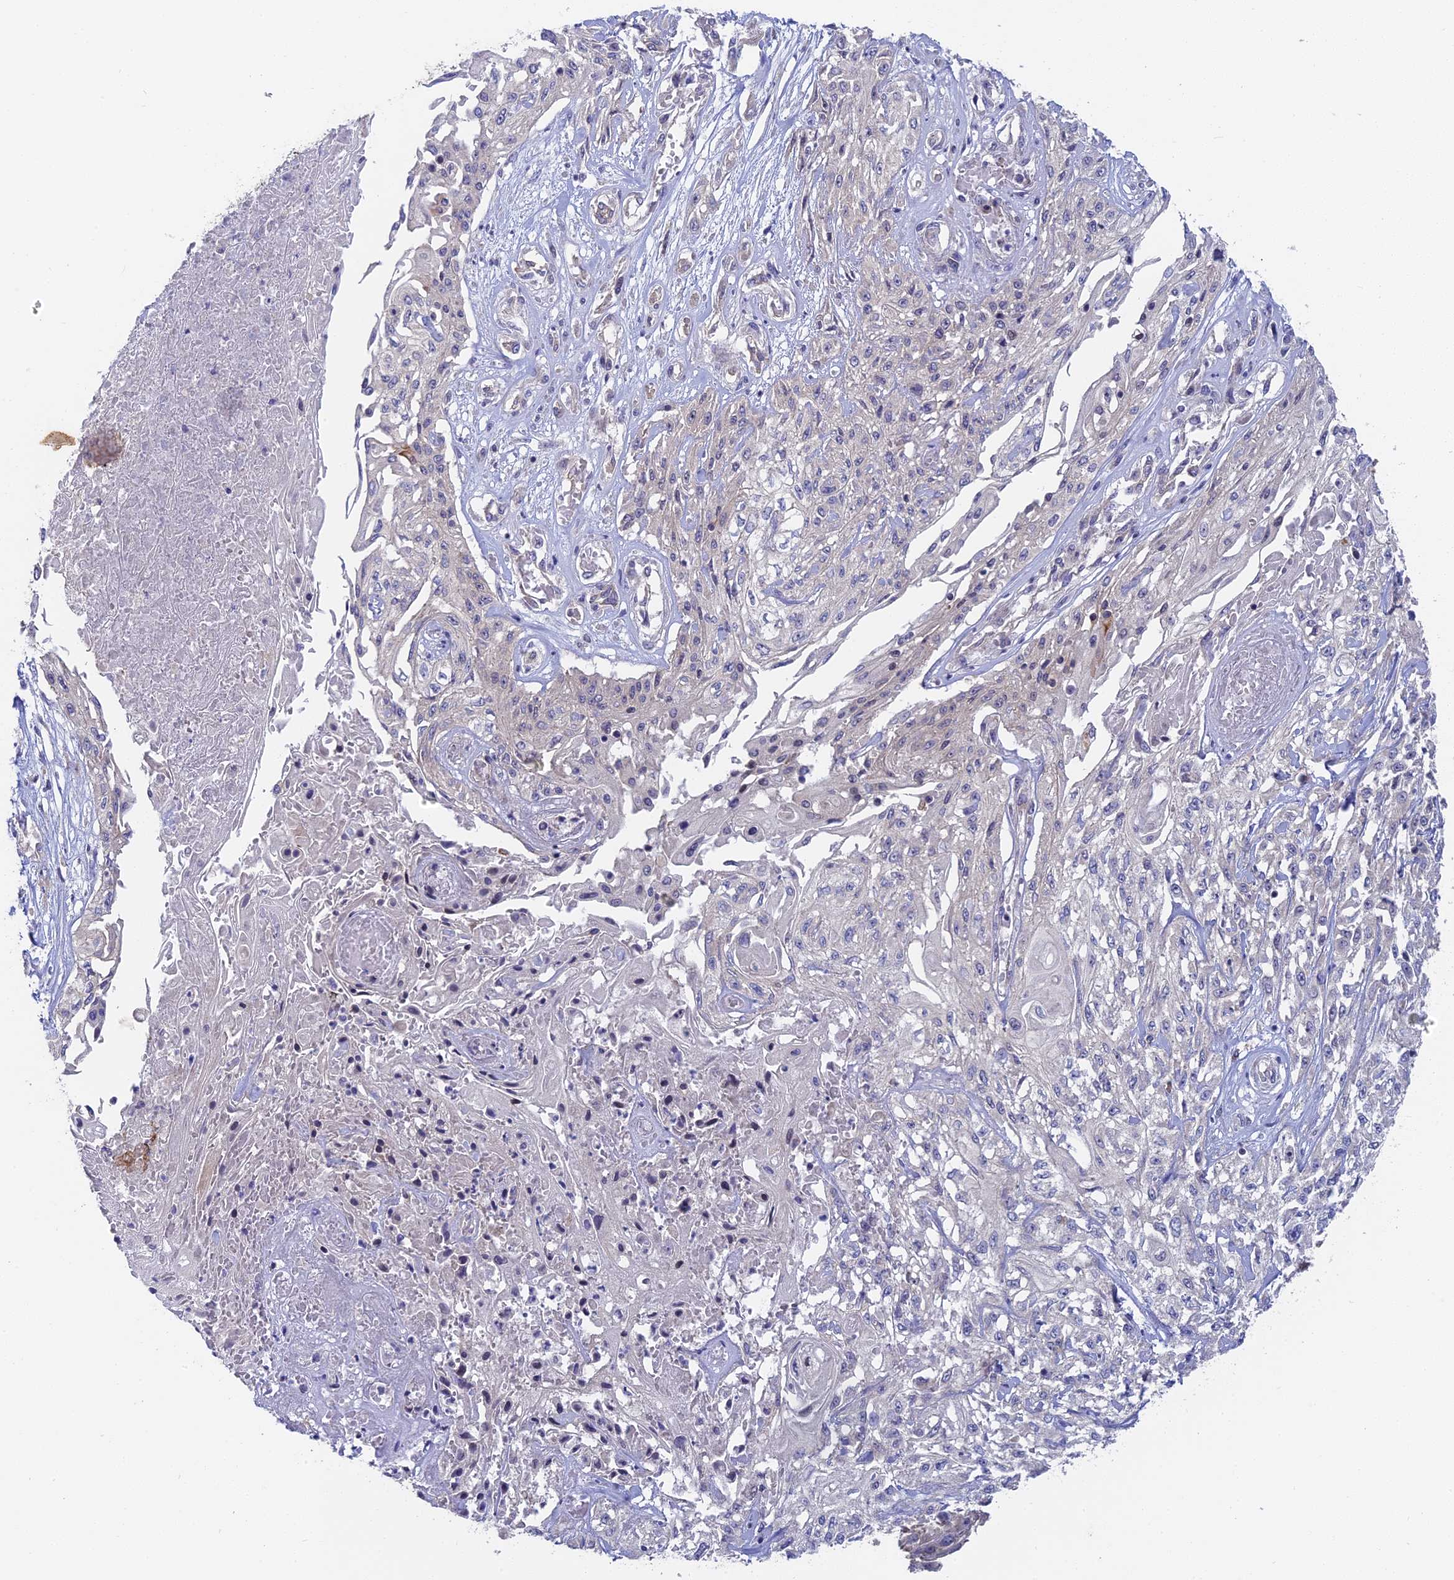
{"staining": {"intensity": "negative", "quantity": "none", "location": "none"}, "tissue": "skin cancer", "cell_type": "Tumor cells", "image_type": "cancer", "snomed": [{"axis": "morphology", "description": "Squamous cell carcinoma, NOS"}, {"axis": "morphology", "description": "Squamous cell carcinoma, metastatic, NOS"}, {"axis": "topography", "description": "Skin"}, {"axis": "topography", "description": "Lymph node"}], "caption": "DAB immunohistochemical staining of metastatic squamous cell carcinoma (skin) displays no significant positivity in tumor cells.", "gene": "TENT4B", "patient": {"sex": "male", "age": 75}}